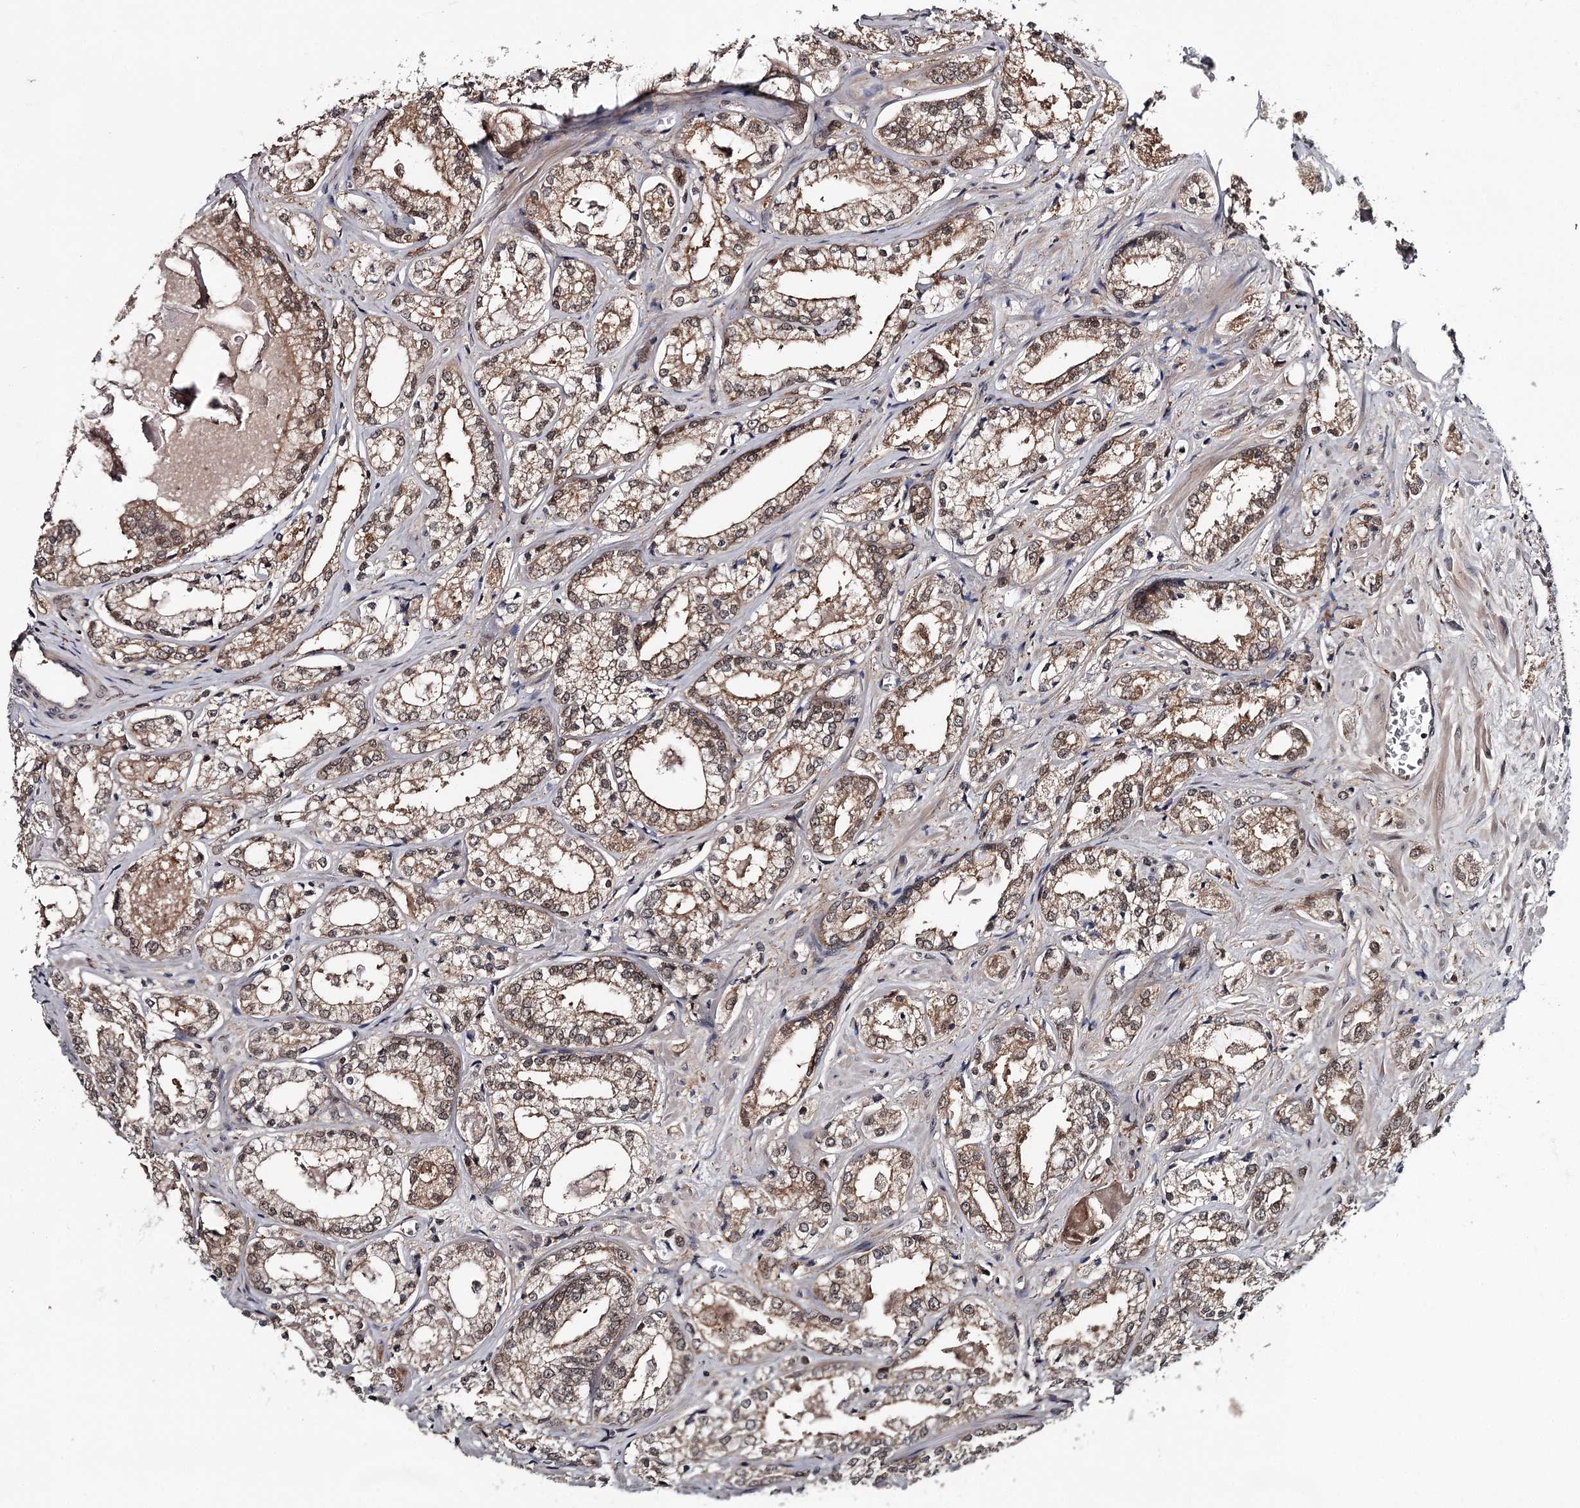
{"staining": {"intensity": "moderate", "quantity": "25%-75%", "location": "cytoplasmic/membranous,nuclear"}, "tissue": "prostate cancer", "cell_type": "Tumor cells", "image_type": "cancer", "snomed": [{"axis": "morphology", "description": "Adenocarcinoma, Low grade"}, {"axis": "topography", "description": "Prostate"}], "caption": "Prostate cancer (low-grade adenocarcinoma) stained with DAB immunohistochemistry (IHC) shows medium levels of moderate cytoplasmic/membranous and nuclear positivity in about 25%-75% of tumor cells. The staining was performed using DAB, with brown indicating positive protein expression. Nuclei are stained blue with hematoxylin.", "gene": "GTSF1", "patient": {"sex": "male", "age": 47}}